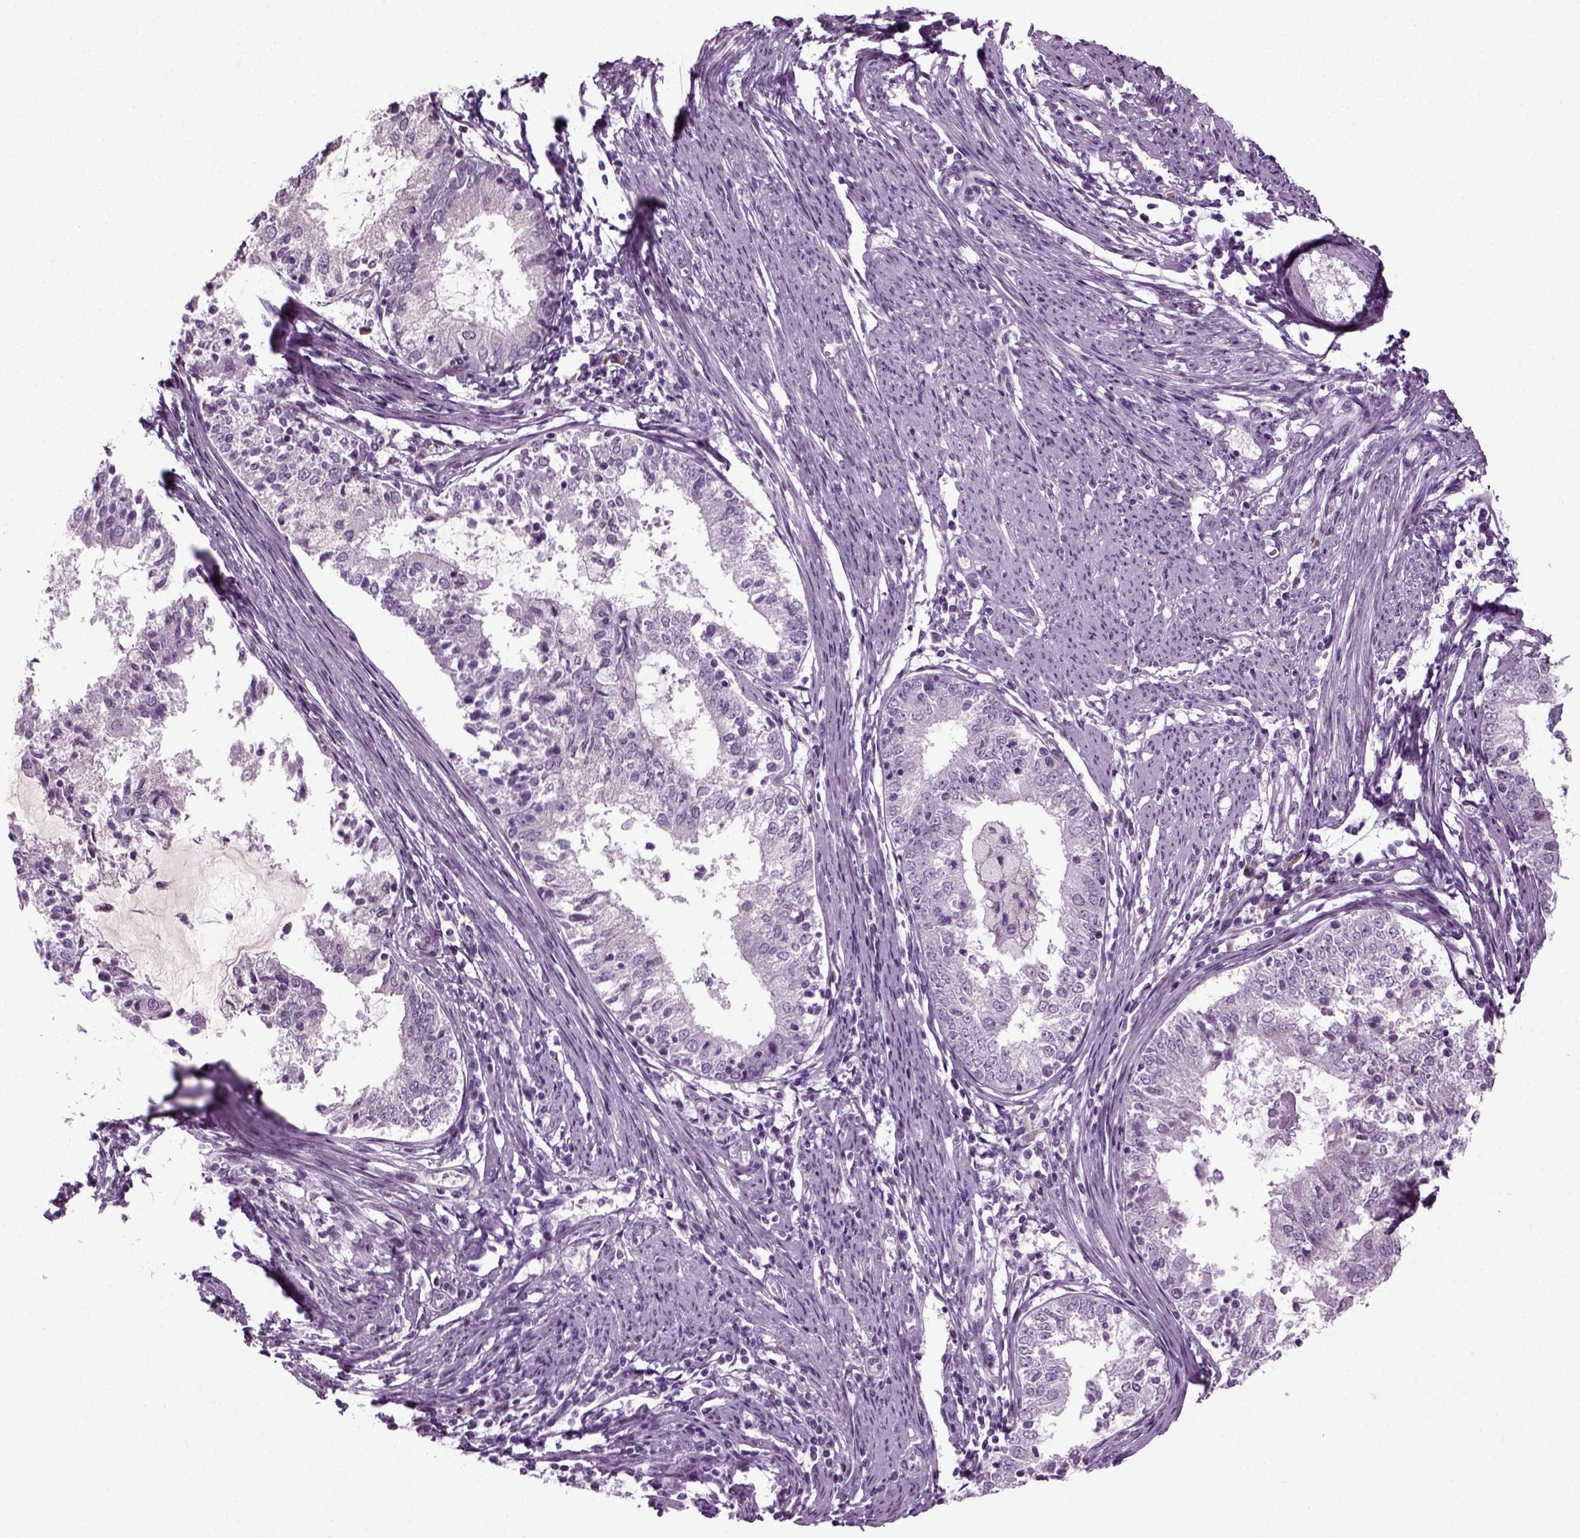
{"staining": {"intensity": "negative", "quantity": "none", "location": "none"}, "tissue": "endometrial cancer", "cell_type": "Tumor cells", "image_type": "cancer", "snomed": [{"axis": "morphology", "description": "Adenocarcinoma, NOS"}, {"axis": "topography", "description": "Endometrium"}], "caption": "Immunohistochemistry histopathology image of endometrial cancer stained for a protein (brown), which reveals no expression in tumor cells.", "gene": "PRLH", "patient": {"sex": "female", "age": 57}}